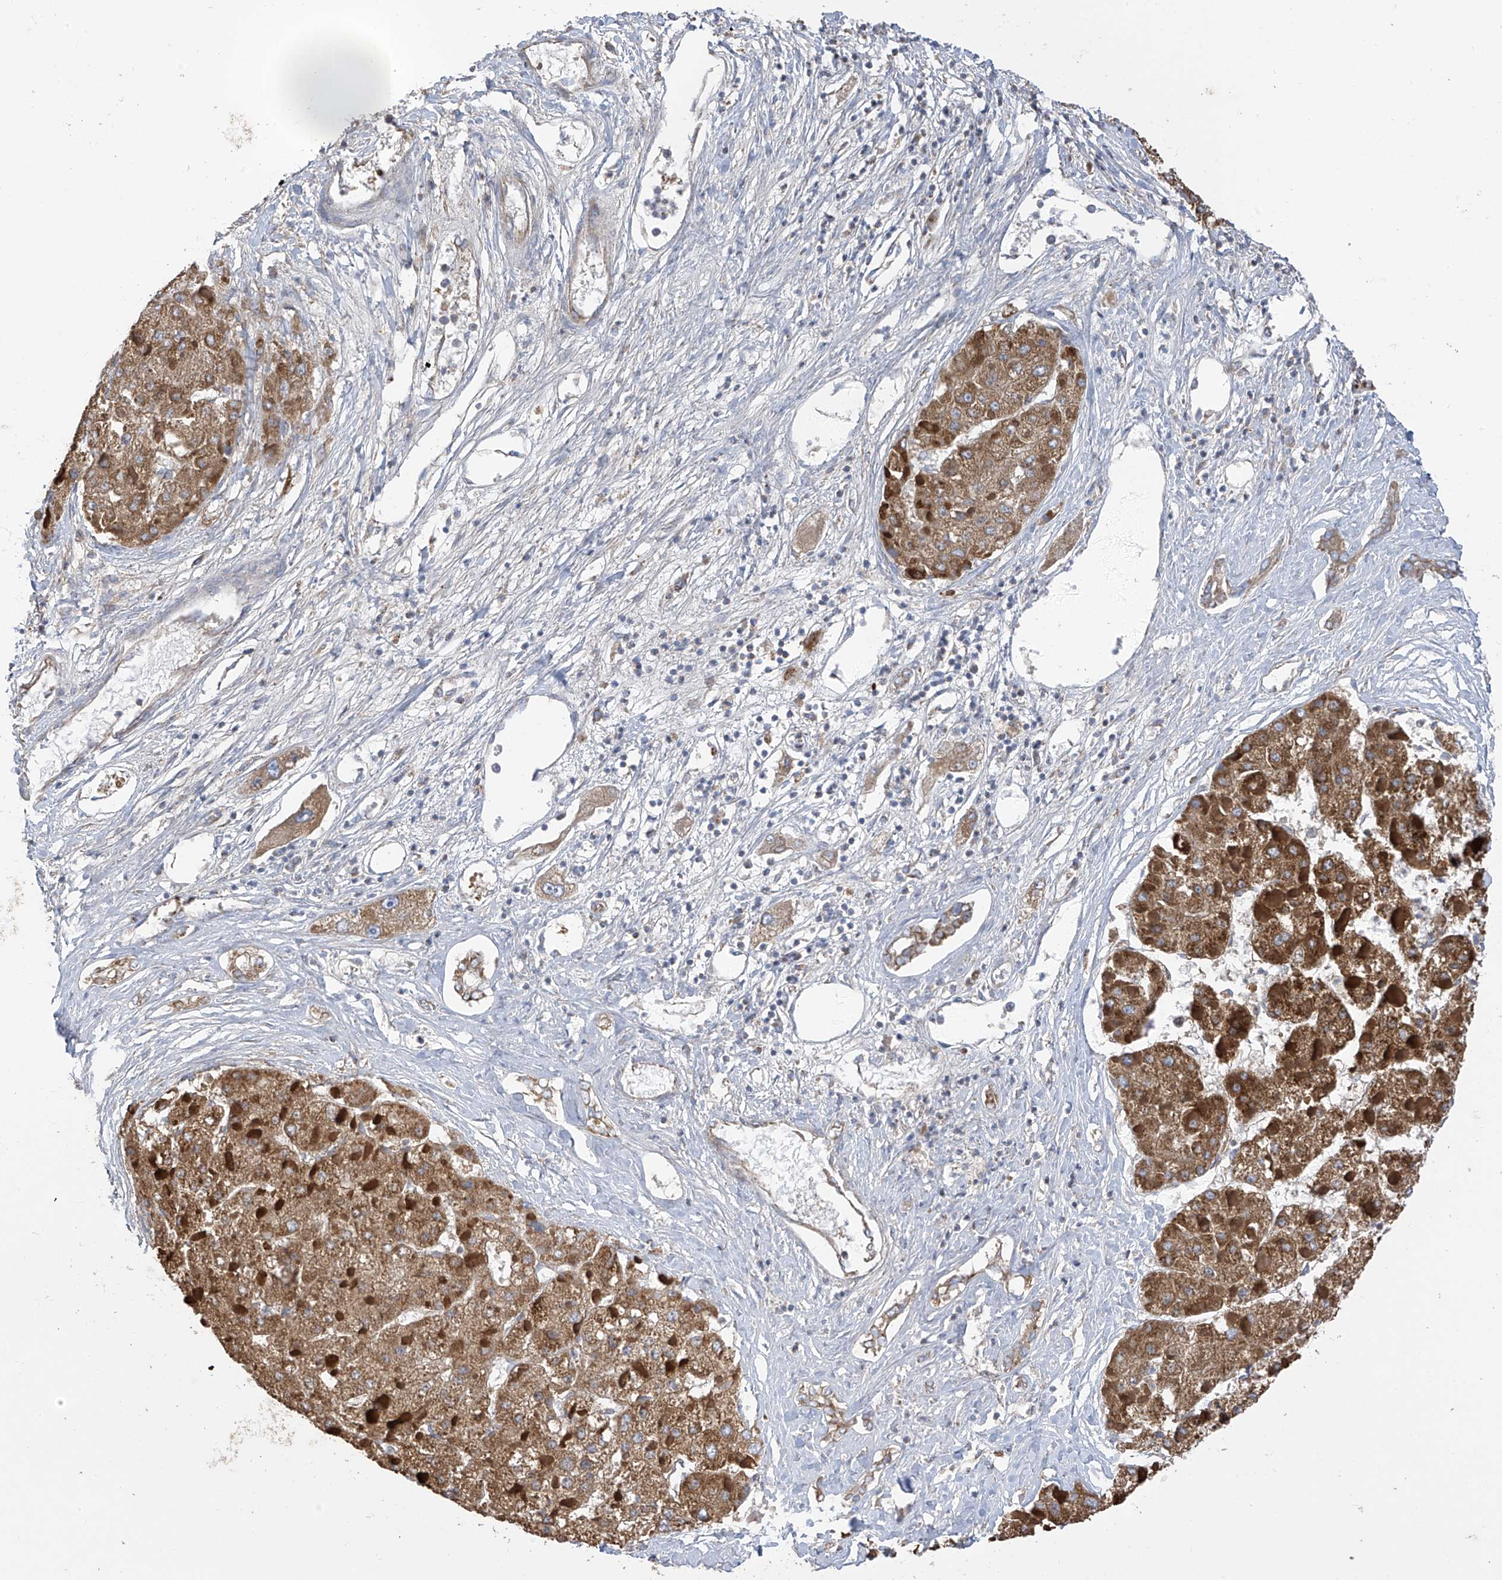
{"staining": {"intensity": "strong", "quantity": ">75%", "location": "cytoplasmic/membranous"}, "tissue": "liver cancer", "cell_type": "Tumor cells", "image_type": "cancer", "snomed": [{"axis": "morphology", "description": "Carcinoma, Hepatocellular, NOS"}, {"axis": "topography", "description": "Liver"}], "caption": "The image demonstrates a brown stain indicating the presence of a protein in the cytoplasmic/membranous of tumor cells in liver cancer (hepatocellular carcinoma).", "gene": "PNPT1", "patient": {"sex": "female", "age": 73}}